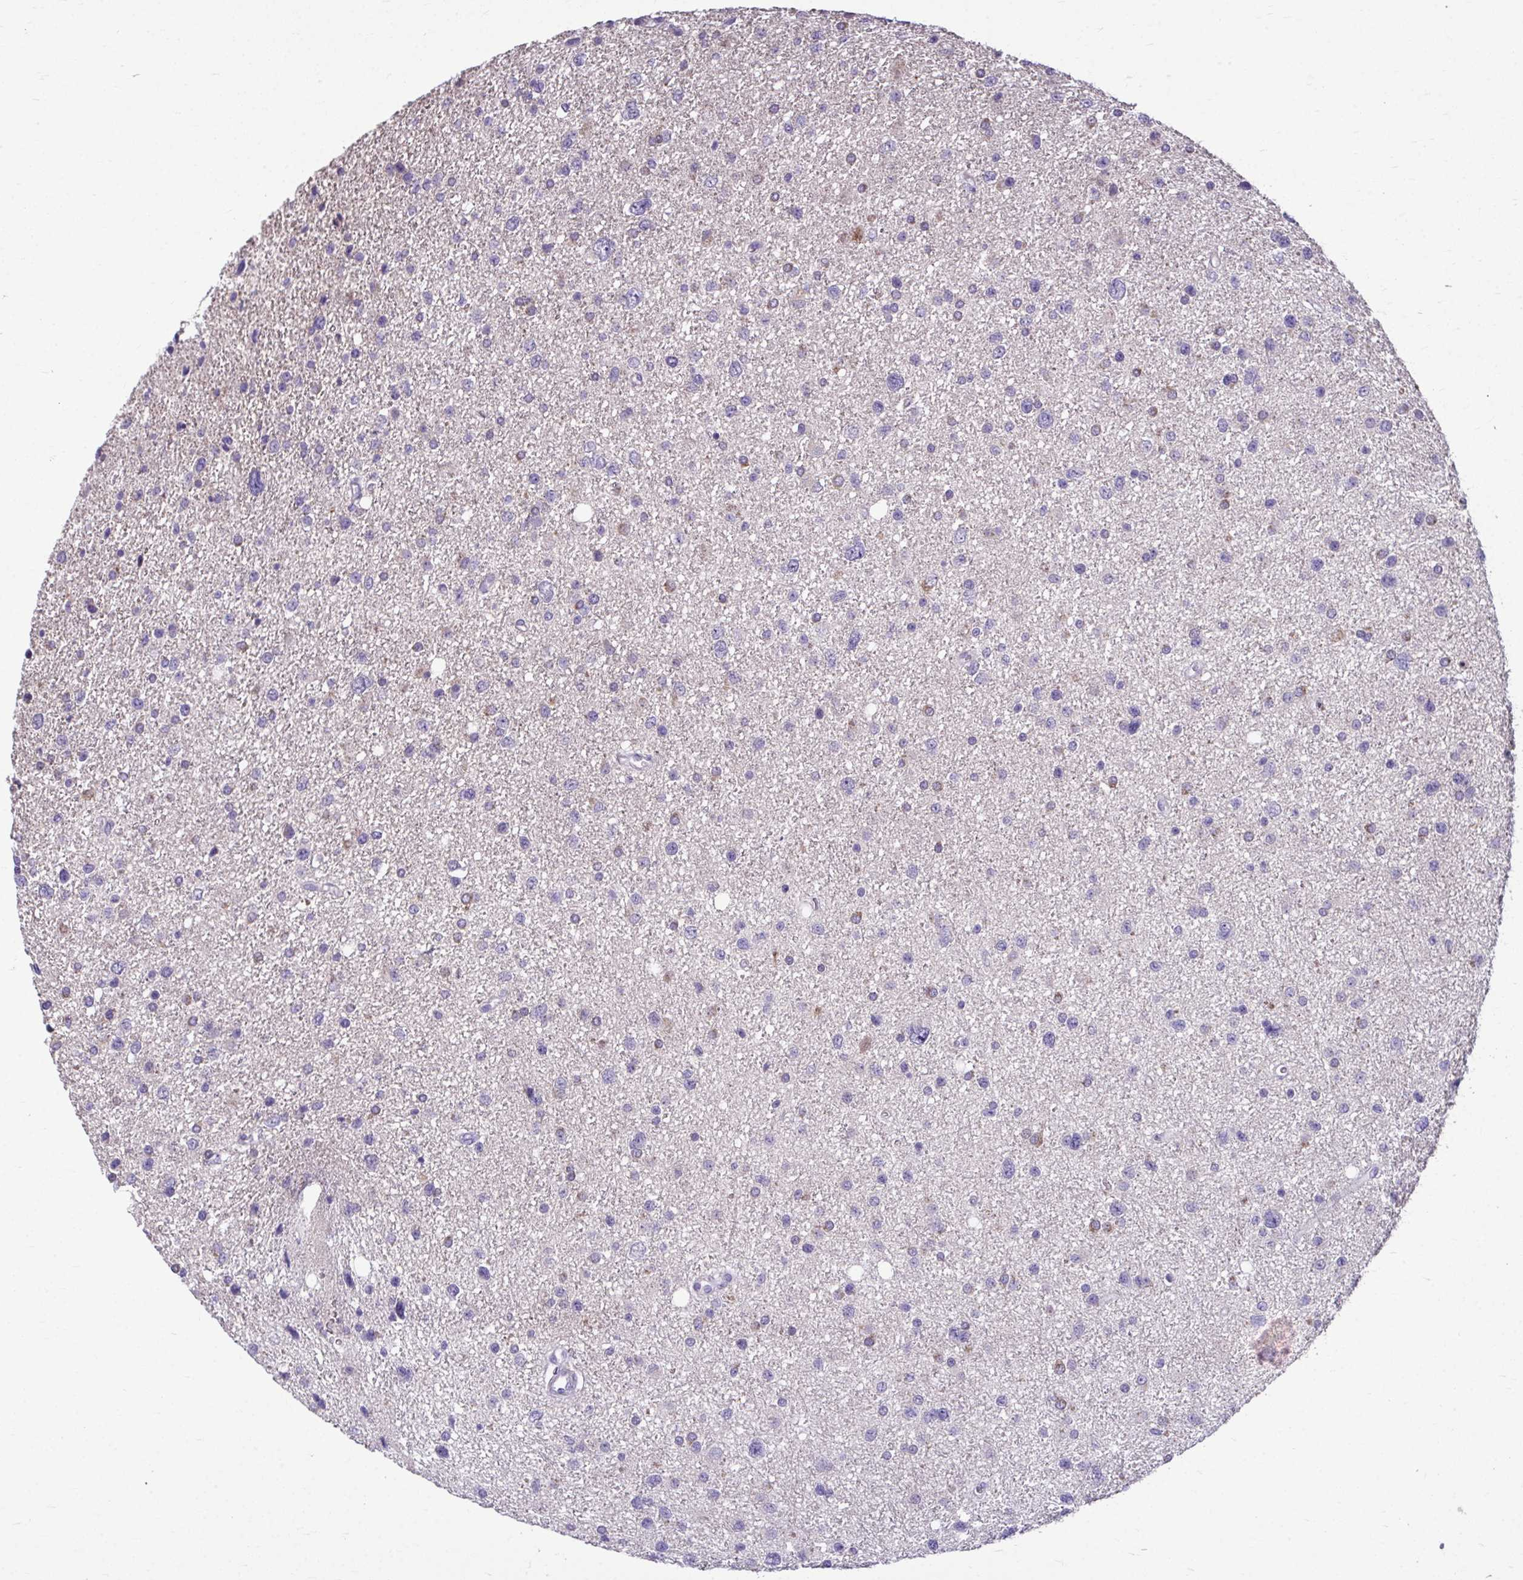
{"staining": {"intensity": "negative", "quantity": "none", "location": "none"}, "tissue": "glioma", "cell_type": "Tumor cells", "image_type": "cancer", "snomed": [{"axis": "morphology", "description": "Glioma, malignant, Low grade"}, {"axis": "topography", "description": "Brain"}], "caption": "This is a image of IHC staining of glioma, which shows no staining in tumor cells.", "gene": "SERPINI1", "patient": {"sex": "female", "age": 55}}